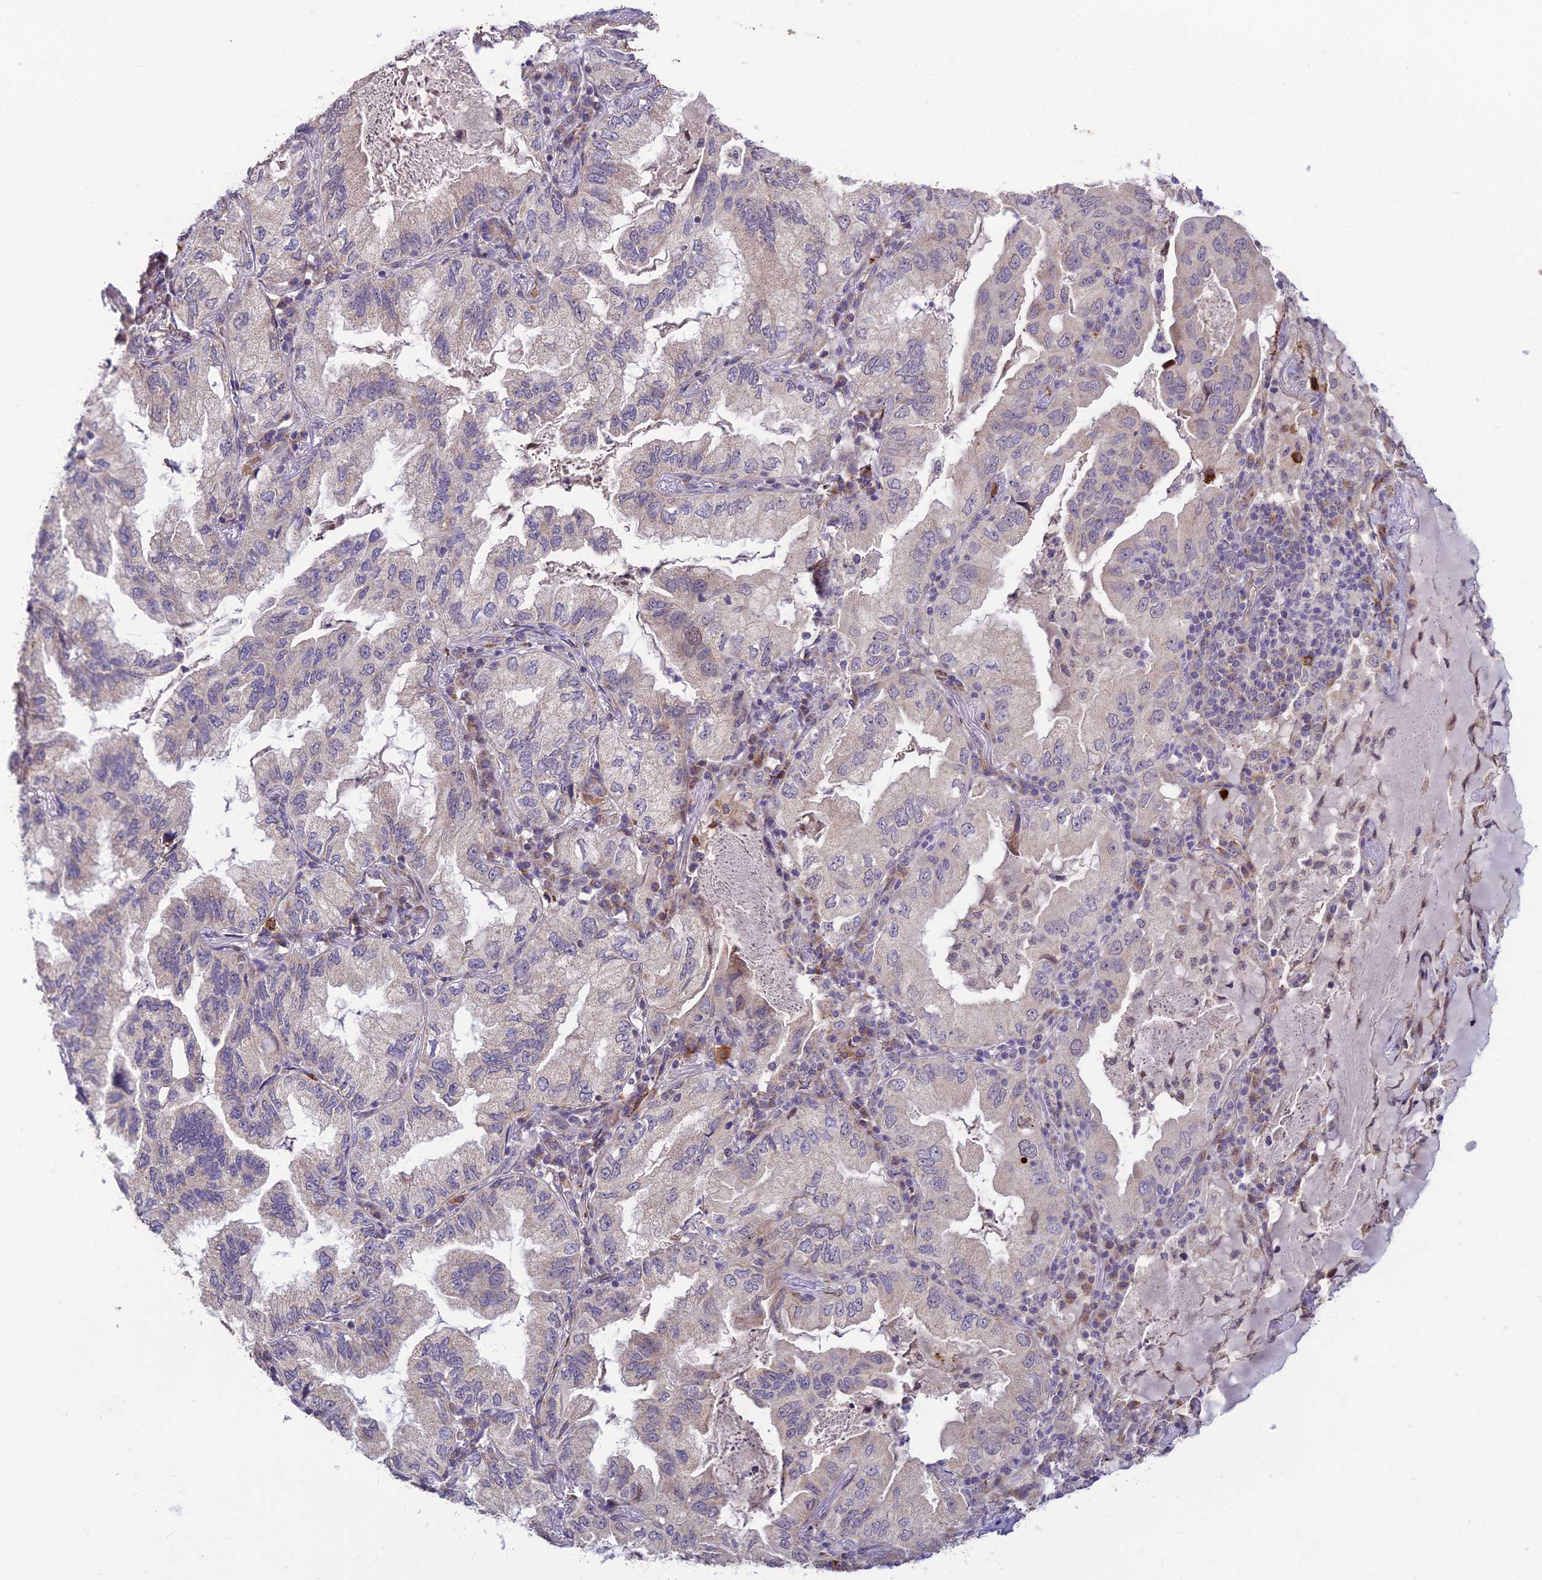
{"staining": {"intensity": "negative", "quantity": "none", "location": "none"}, "tissue": "lung cancer", "cell_type": "Tumor cells", "image_type": "cancer", "snomed": [{"axis": "morphology", "description": "Adenocarcinoma, NOS"}, {"axis": "topography", "description": "Lung"}], "caption": "IHC micrograph of neoplastic tissue: lung adenocarcinoma stained with DAB shows no significant protein expression in tumor cells.", "gene": "ASPDH", "patient": {"sex": "female", "age": 69}}